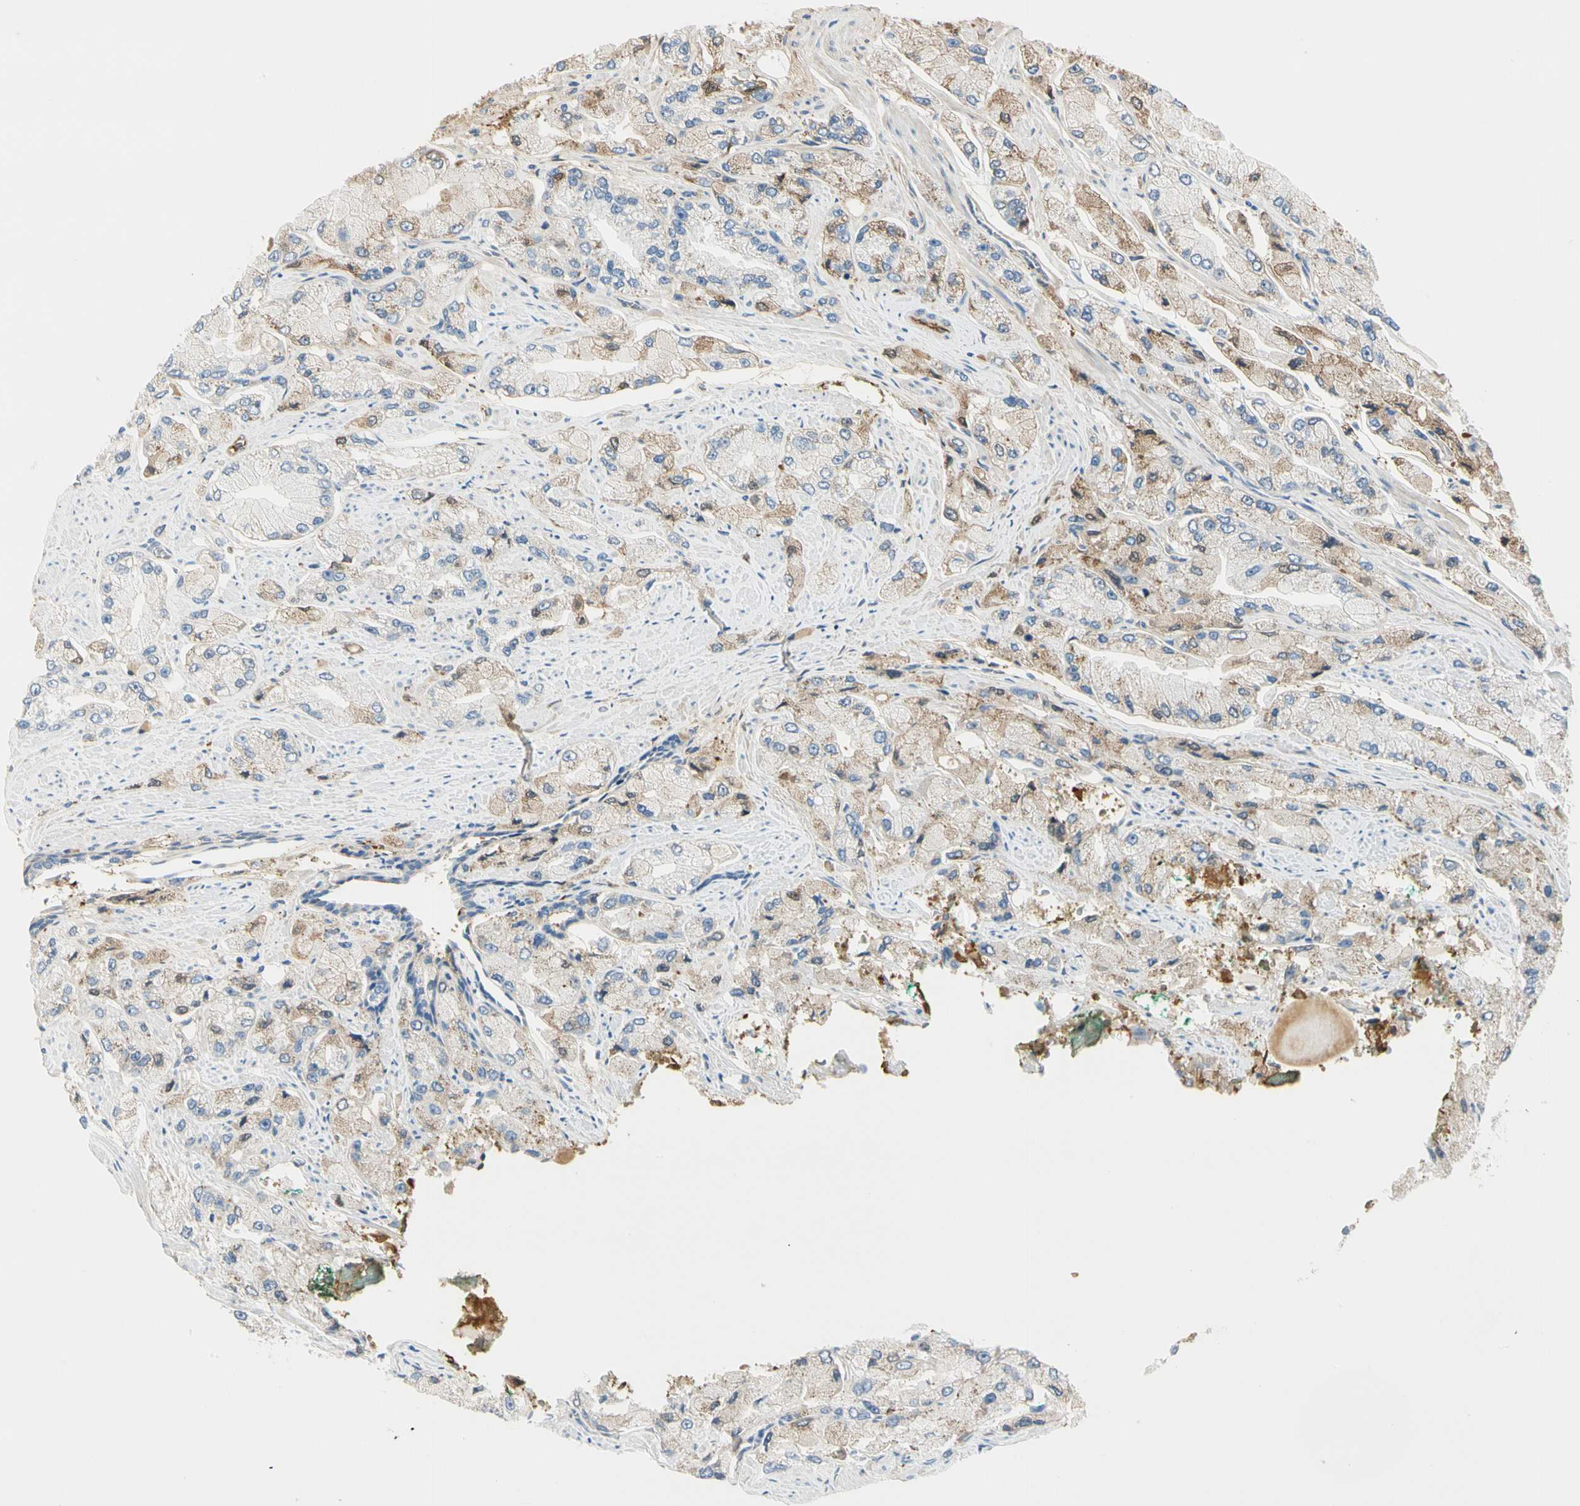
{"staining": {"intensity": "moderate", "quantity": "25%-75%", "location": "cytoplasmic/membranous"}, "tissue": "prostate cancer", "cell_type": "Tumor cells", "image_type": "cancer", "snomed": [{"axis": "morphology", "description": "Adenocarcinoma, High grade"}, {"axis": "topography", "description": "Prostate"}], "caption": "High-magnification brightfield microscopy of prostate adenocarcinoma (high-grade) stained with DAB (brown) and counterstained with hematoxylin (blue). tumor cells exhibit moderate cytoplasmic/membranous expression is seen in about25%-75% of cells. (Brightfield microscopy of DAB IHC at high magnification).", "gene": "LAMB3", "patient": {"sex": "male", "age": 58}}